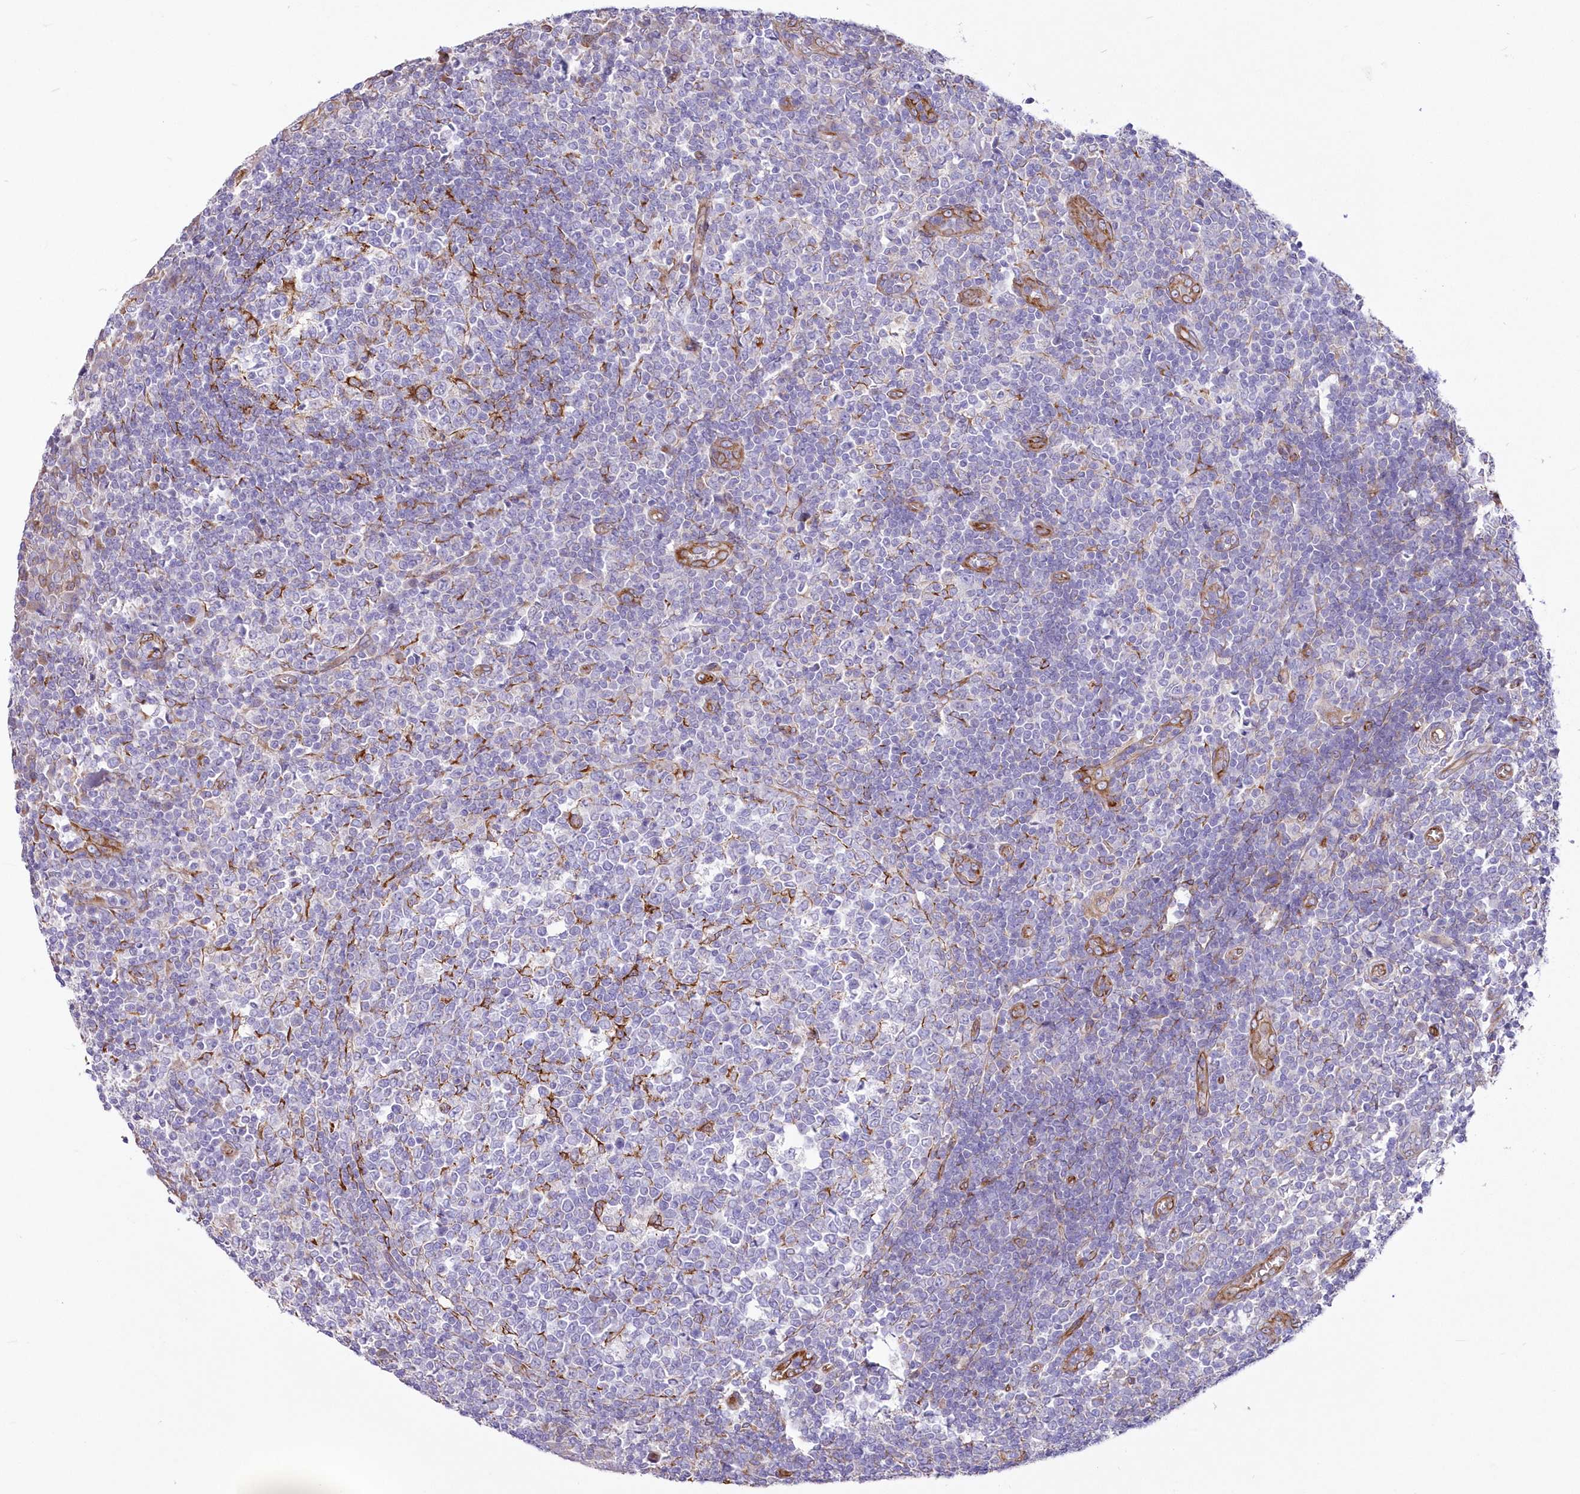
{"staining": {"intensity": "moderate", "quantity": "<25%", "location": "cytoplasmic/membranous"}, "tissue": "tonsil", "cell_type": "Germinal center cells", "image_type": "normal", "snomed": [{"axis": "morphology", "description": "Normal tissue, NOS"}, {"axis": "topography", "description": "Tonsil"}], "caption": "This histopathology image displays immunohistochemistry (IHC) staining of benign tonsil, with low moderate cytoplasmic/membranous expression in approximately <25% of germinal center cells.", "gene": "YTHDC2", "patient": {"sex": "female", "age": 19}}